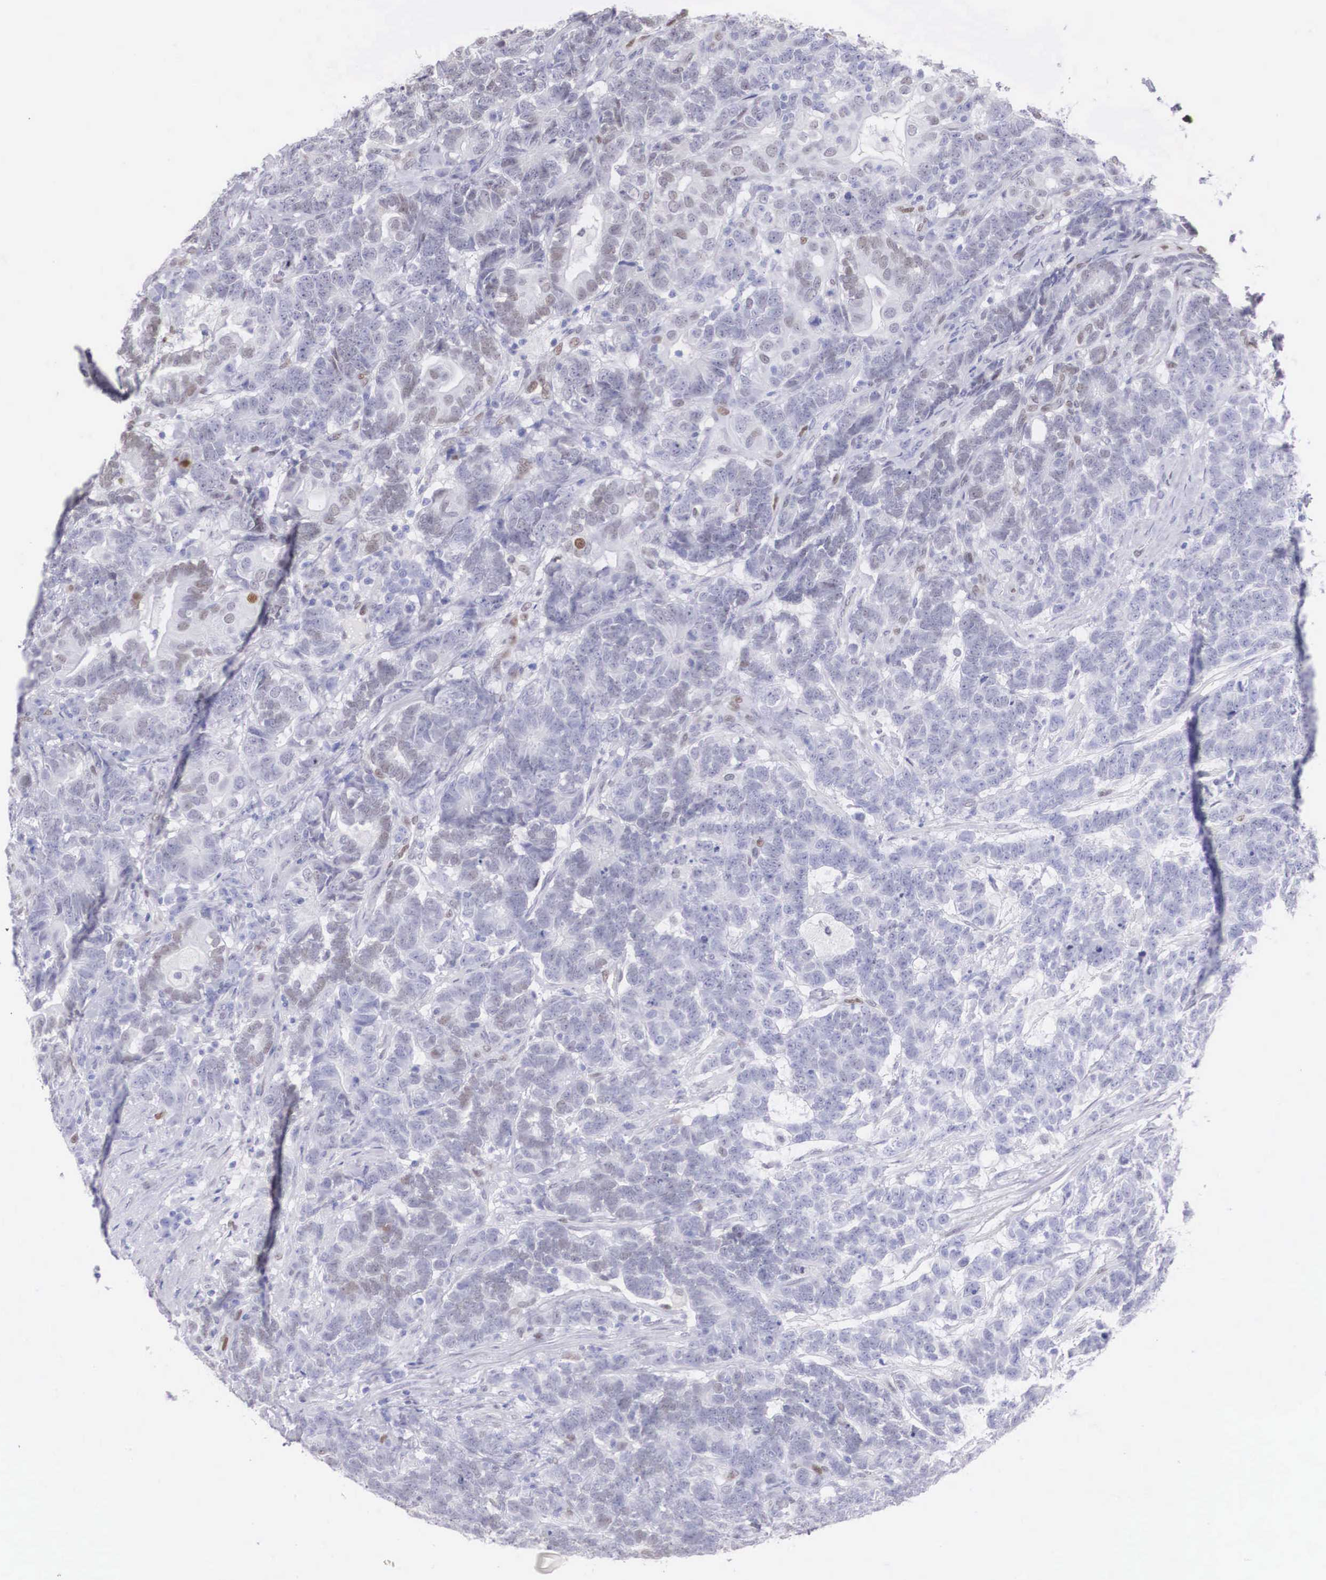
{"staining": {"intensity": "weak", "quantity": "<25%", "location": "nuclear"}, "tissue": "testis cancer", "cell_type": "Tumor cells", "image_type": "cancer", "snomed": [{"axis": "morphology", "description": "Carcinoma, Embryonal, NOS"}, {"axis": "topography", "description": "Testis"}], "caption": "High power microscopy photomicrograph of an immunohistochemistry photomicrograph of testis cancer (embryonal carcinoma), revealing no significant positivity in tumor cells.", "gene": "HMGN5", "patient": {"sex": "male", "age": 26}}